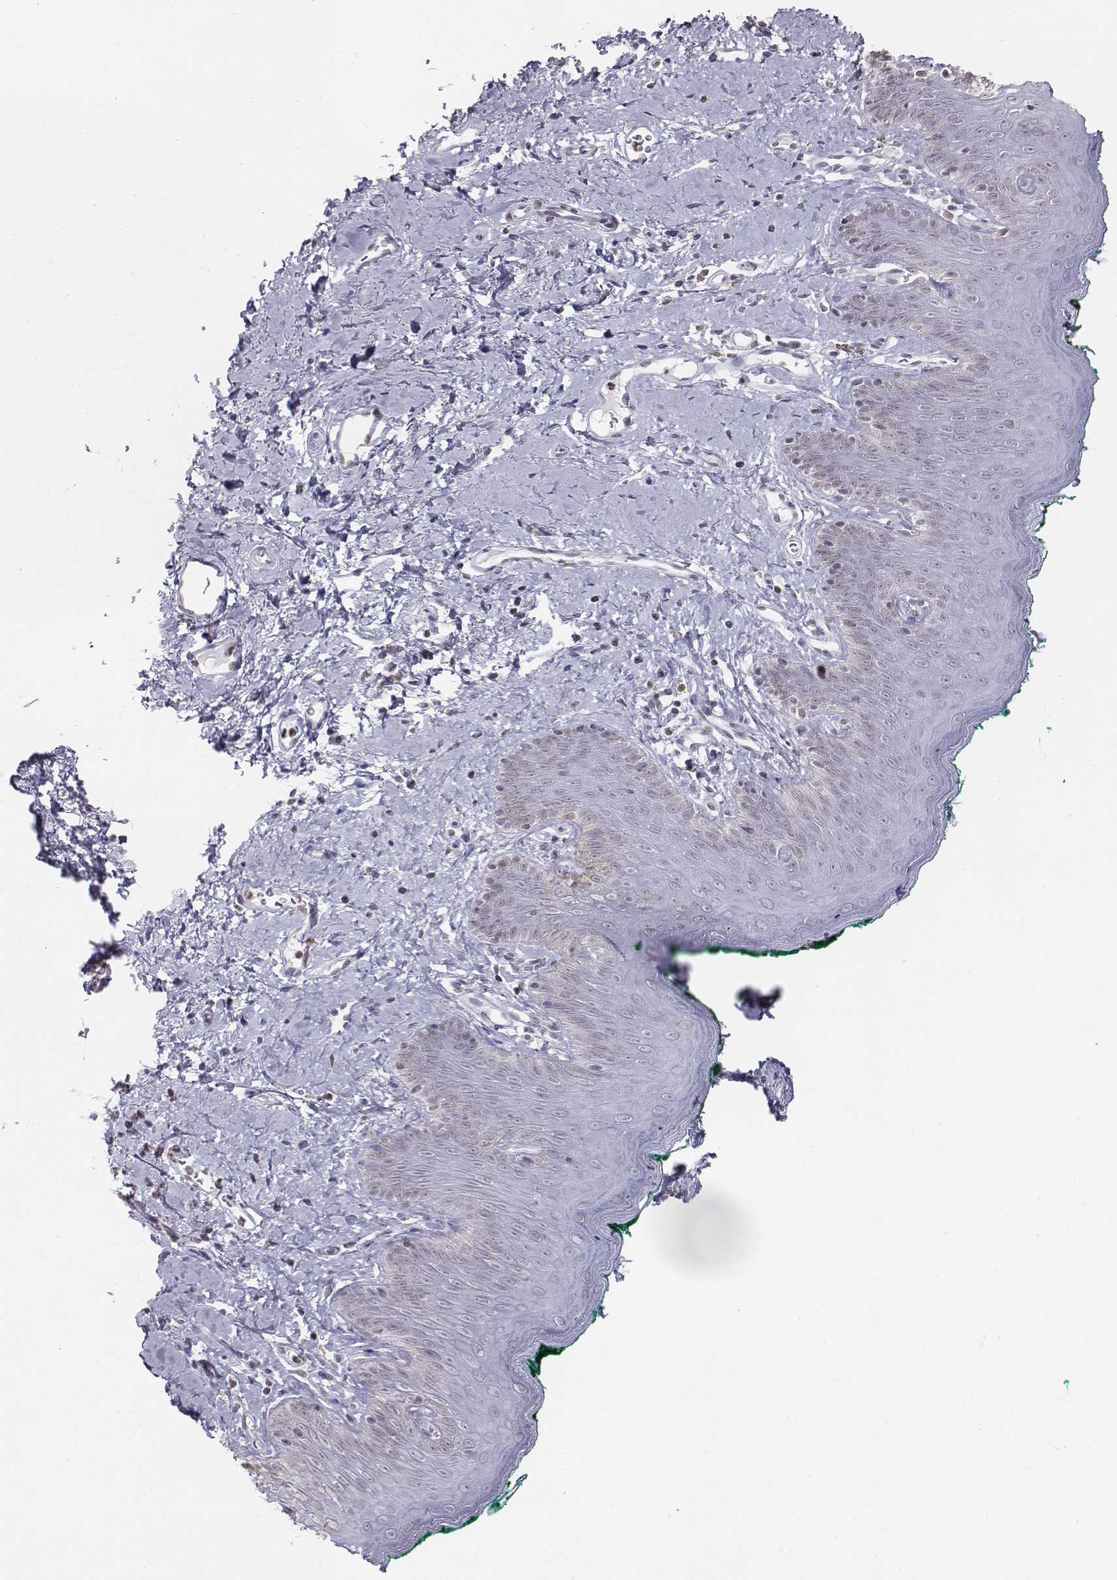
{"staining": {"intensity": "negative", "quantity": "none", "location": "none"}, "tissue": "skin", "cell_type": "Epidermal cells", "image_type": "normal", "snomed": [{"axis": "morphology", "description": "Normal tissue, NOS"}, {"axis": "topography", "description": "Vulva"}], "caption": "The IHC micrograph has no significant positivity in epidermal cells of skin.", "gene": "BARHL1", "patient": {"sex": "female", "age": 66}}